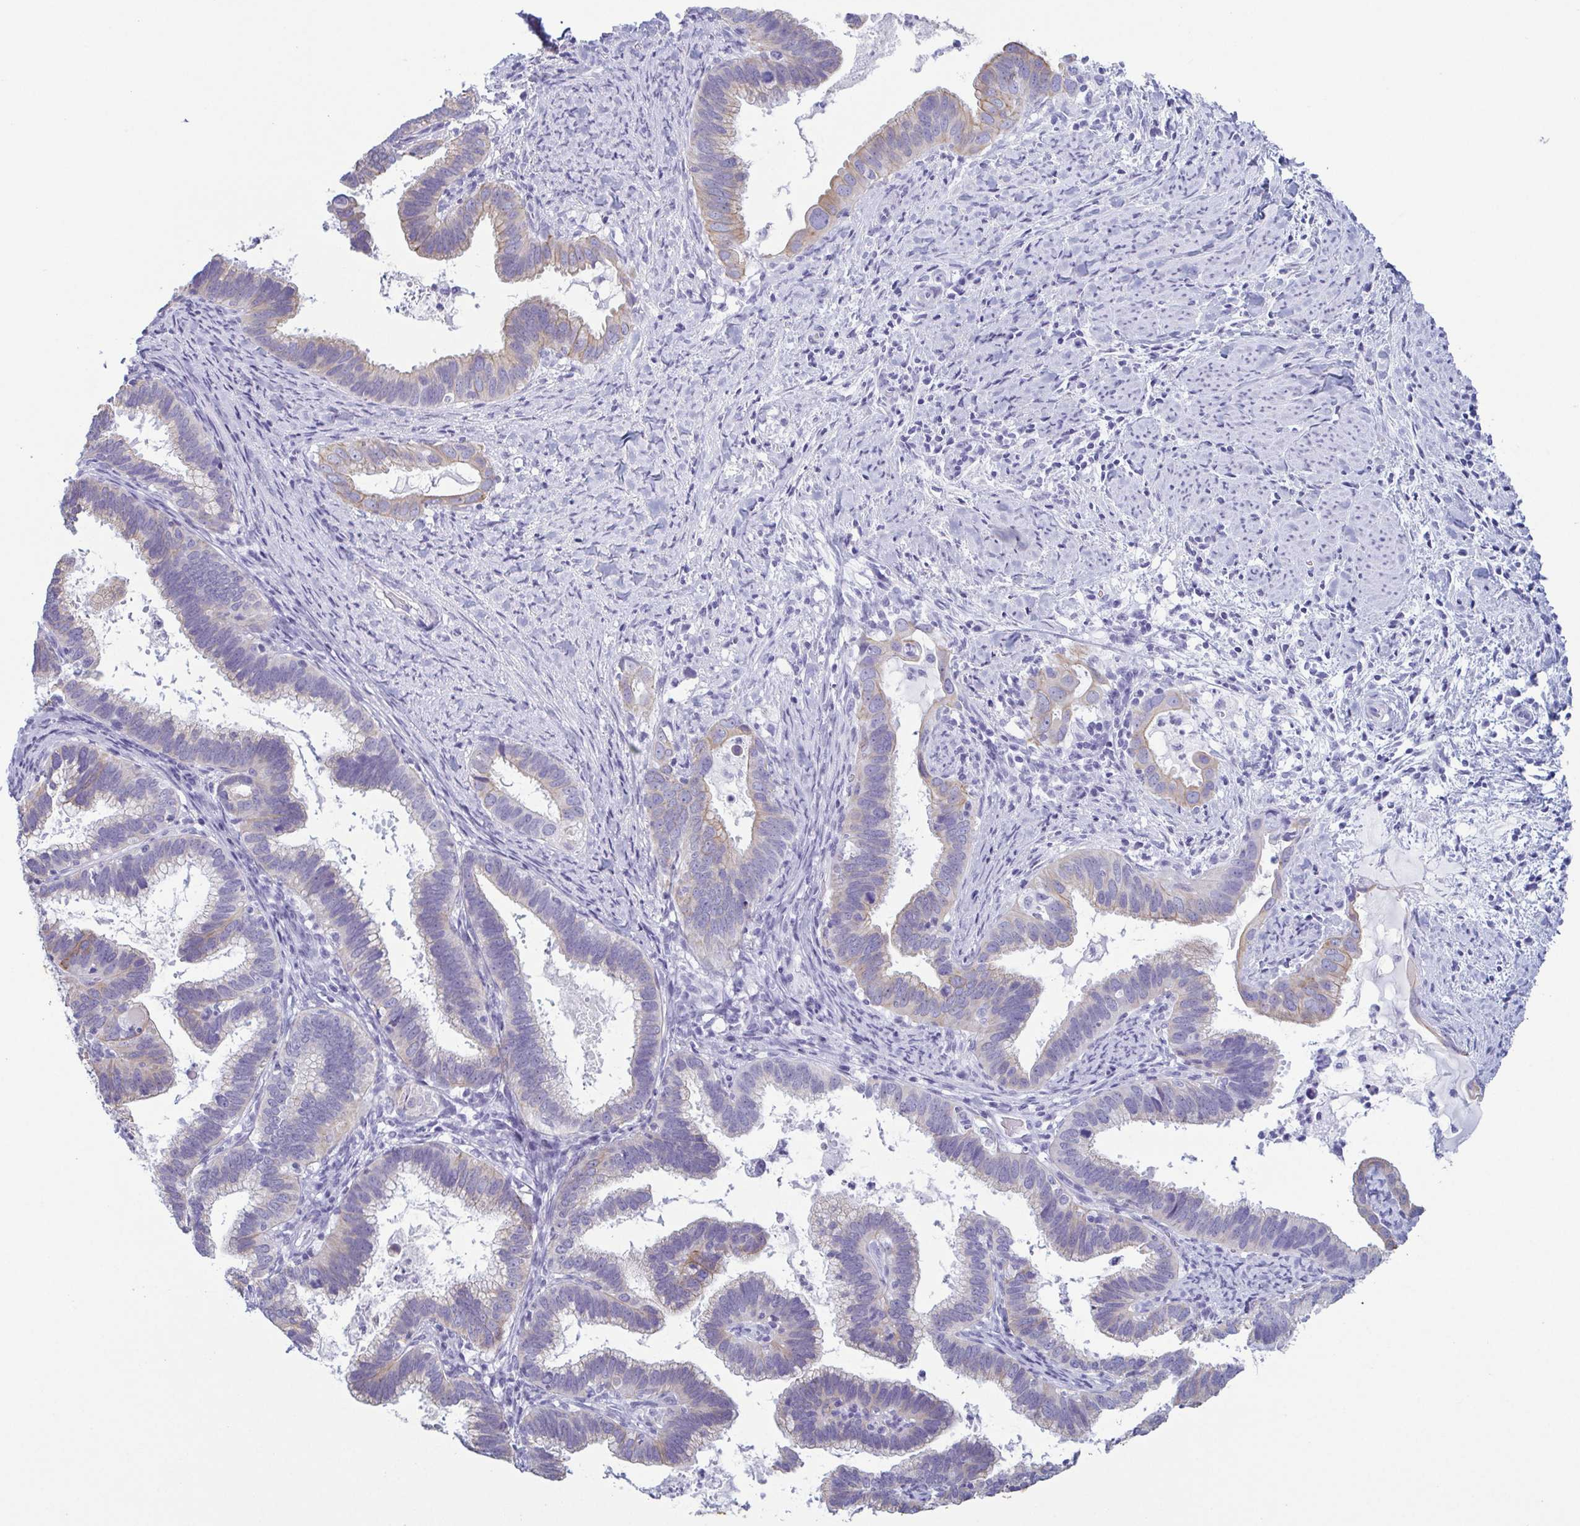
{"staining": {"intensity": "weak", "quantity": "25%-75%", "location": "cytoplasmic/membranous"}, "tissue": "cervical cancer", "cell_type": "Tumor cells", "image_type": "cancer", "snomed": [{"axis": "morphology", "description": "Adenocarcinoma, NOS"}, {"axis": "topography", "description": "Cervix"}], "caption": "Weak cytoplasmic/membranous positivity is seen in about 25%-75% of tumor cells in cervical cancer (adenocarcinoma).", "gene": "KRT10", "patient": {"sex": "female", "age": 61}}